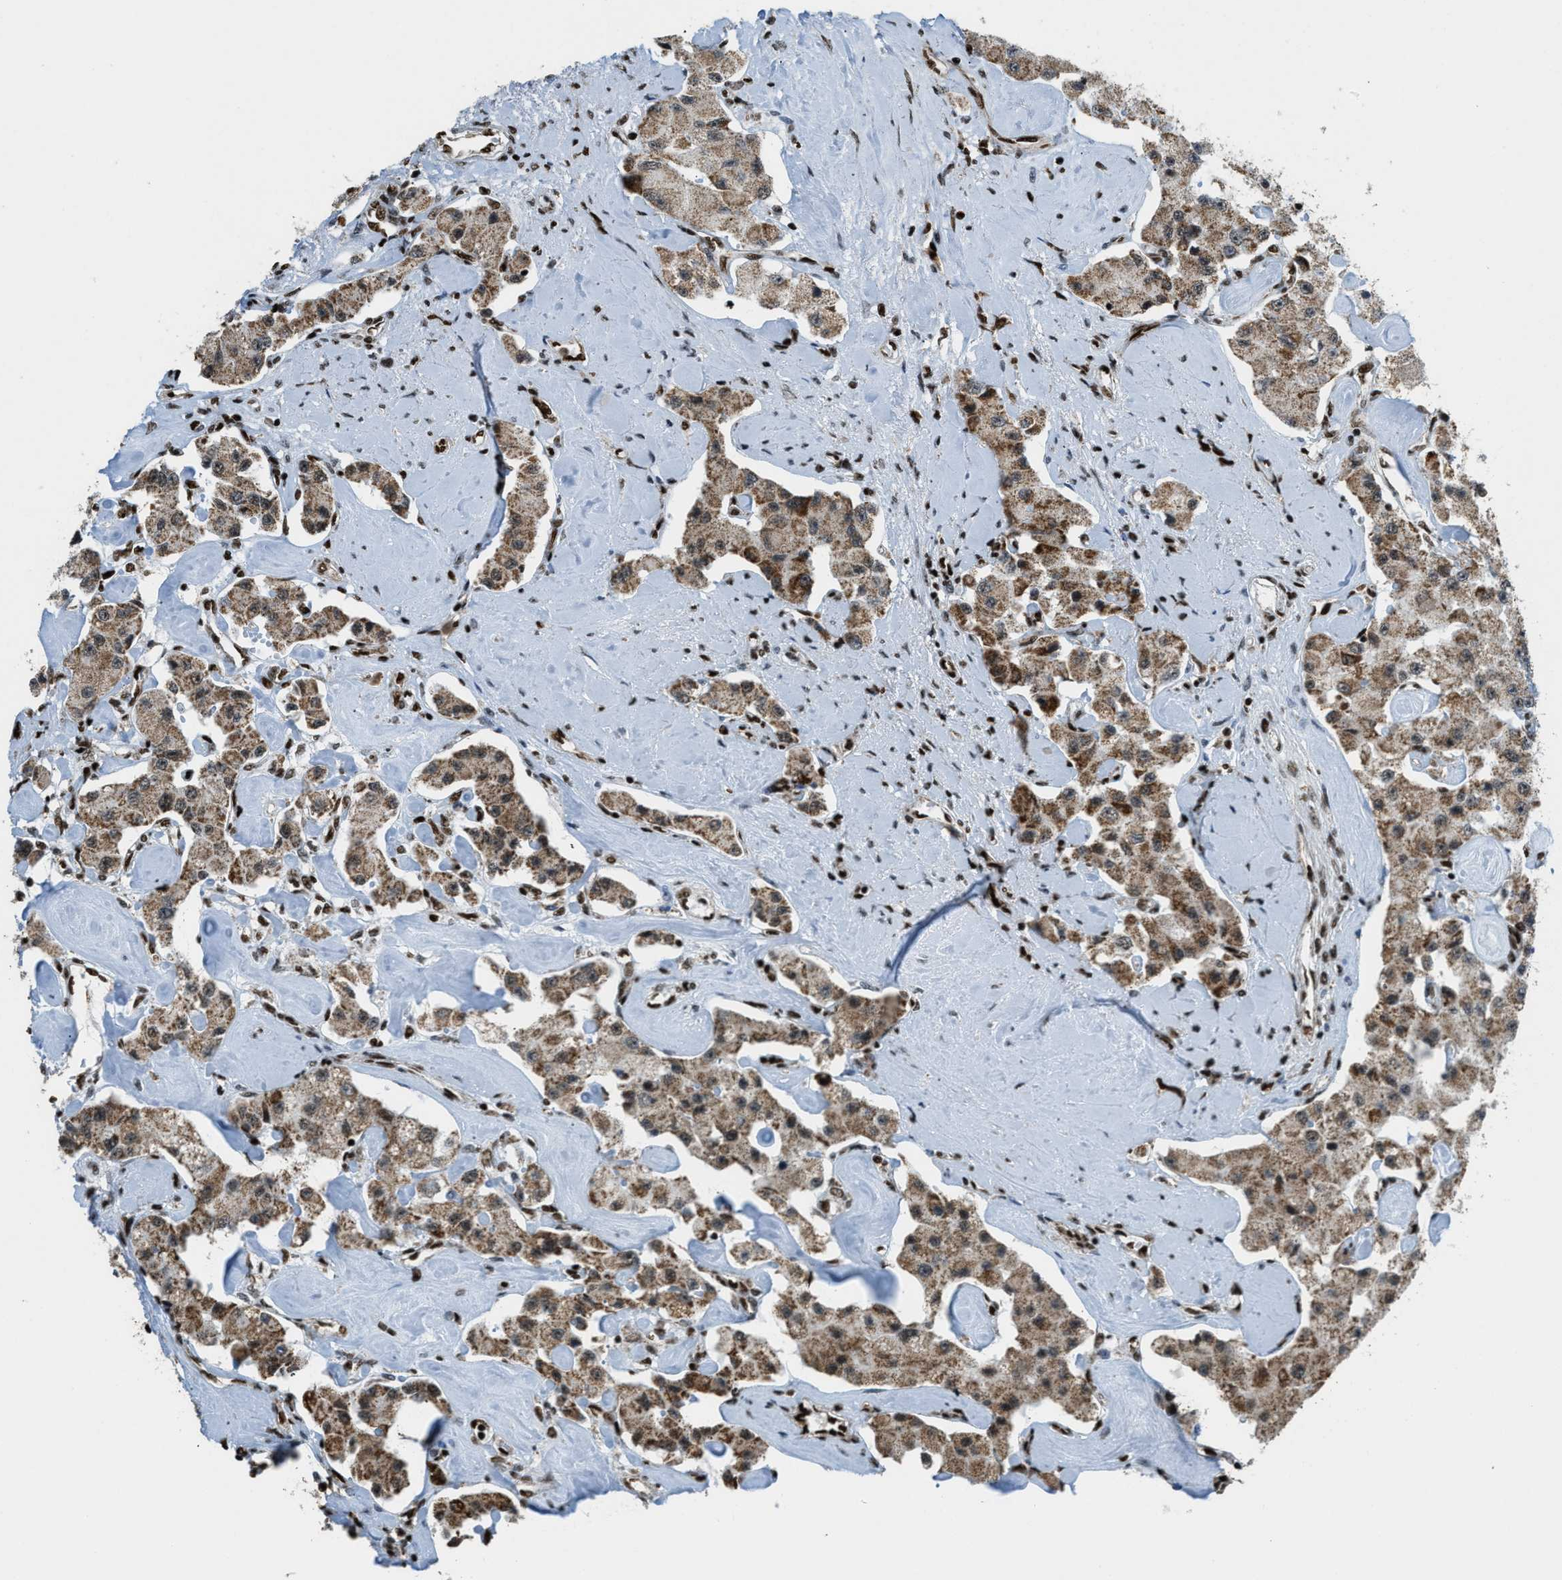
{"staining": {"intensity": "moderate", "quantity": ">75%", "location": "cytoplasmic/membranous"}, "tissue": "carcinoid", "cell_type": "Tumor cells", "image_type": "cancer", "snomed": [{"axis": "morphology", "description": "Carcinoid, malignant, NOS"}, {"axis": "topography", "description": "Pancreas"}], "caption": "Carcinoid tissue reveals moderate cytoplasmic/membranous staining in approximately >75% of tumor cells (Brightfield microscopy of DAB IHC at high magnification).", "gene": "GABPB1", "patient": {"sex": "male", "age": 41}}